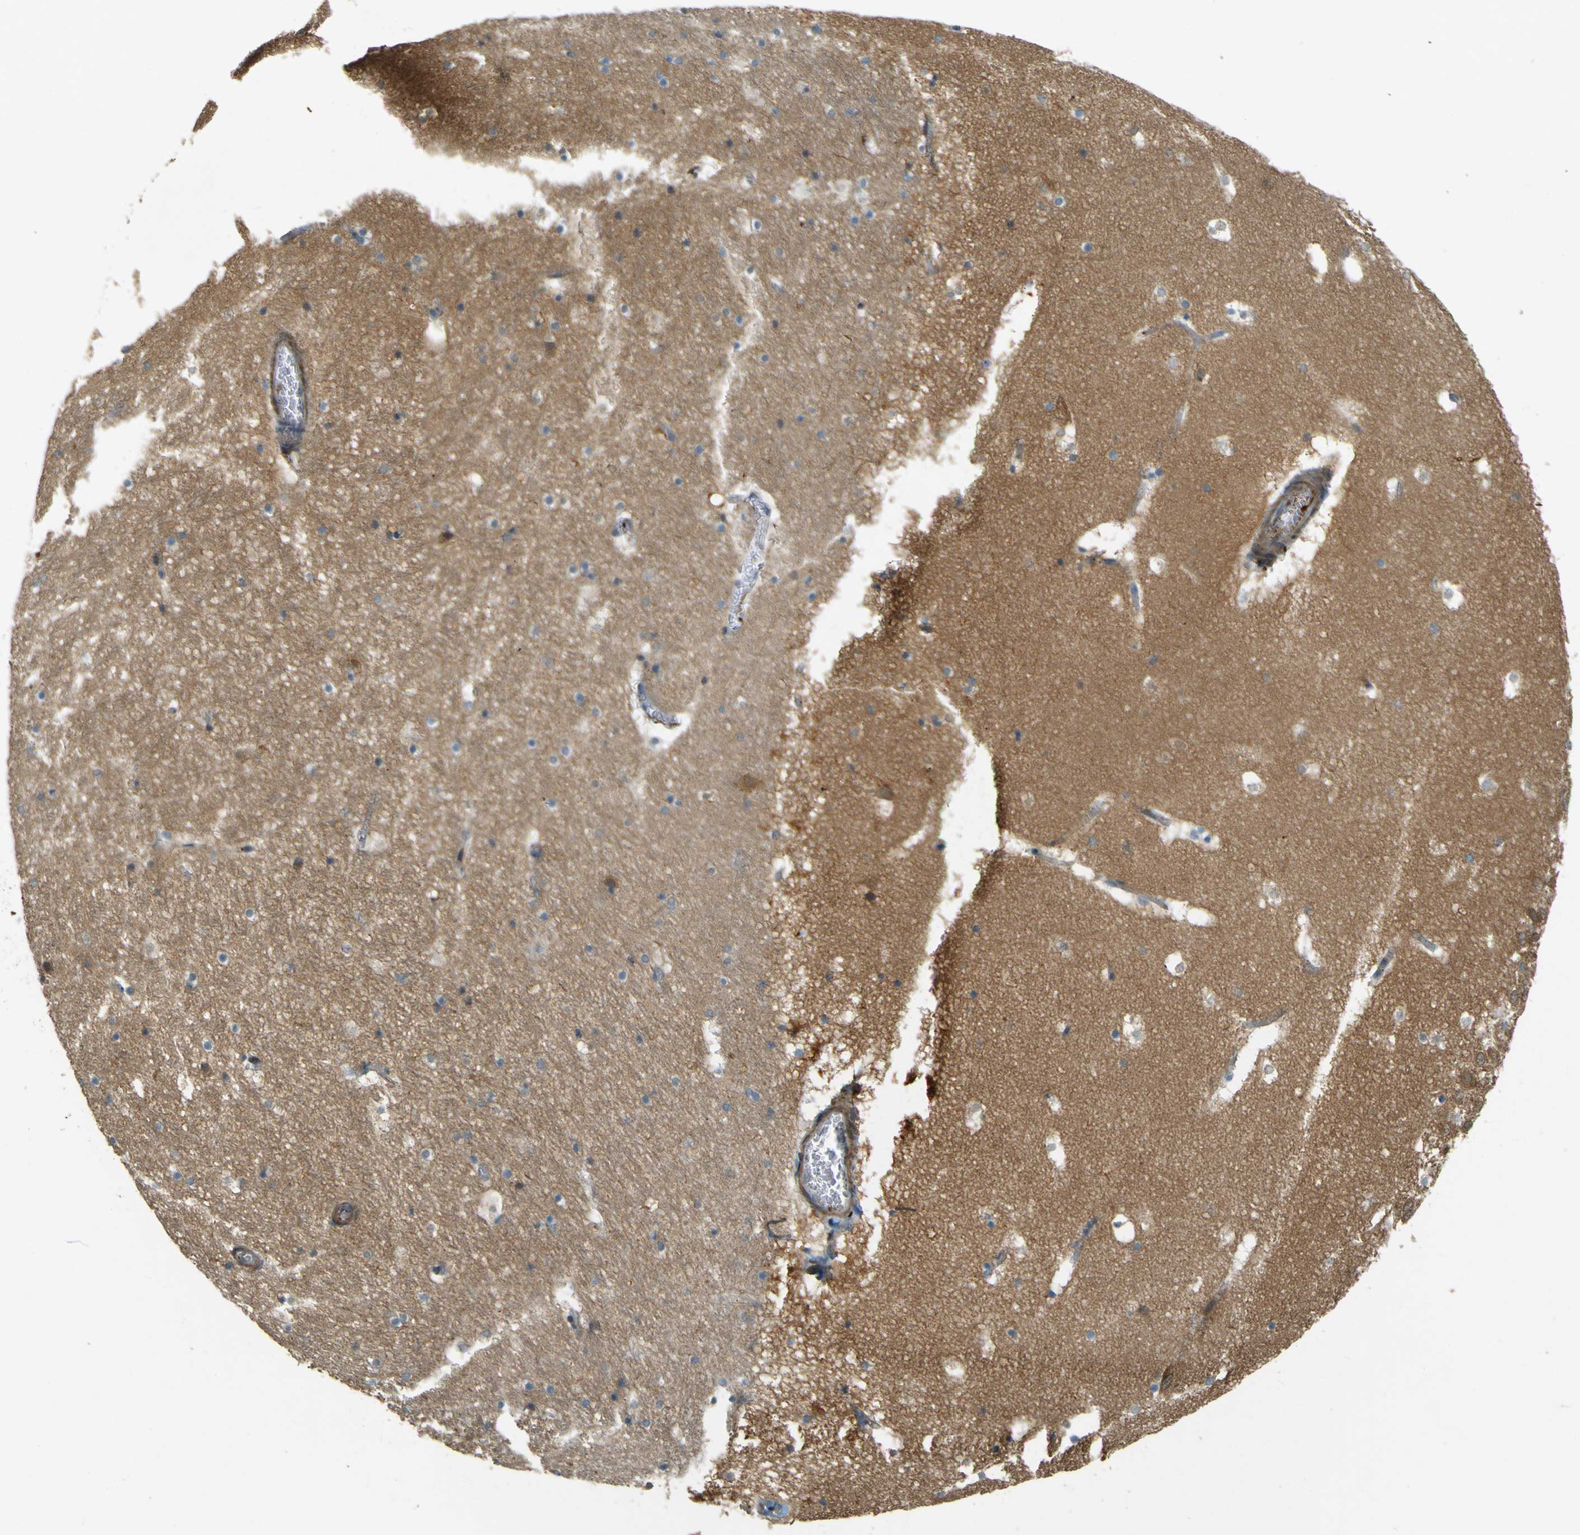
{"staining": {"intensity": "negative", "quantity": "none", "location": "none"}, "tissue": "hippocampus", "cell_type": "Glial cells", "image_type": "normal", "snomed": [{"axis": "morphology", "description": "Normal tissue, NOS"}, {"axis": "topography", "description": "Hippocampus"}], "caption": "High magnification brightfield microscopy of benign hippocampus stained with DAB (brown) and counterstained with hematoxylin (blue): glial cells show no significant positivity.", "gene": "LPCAT1", "patient": {"sex": "male", "age": 45}}